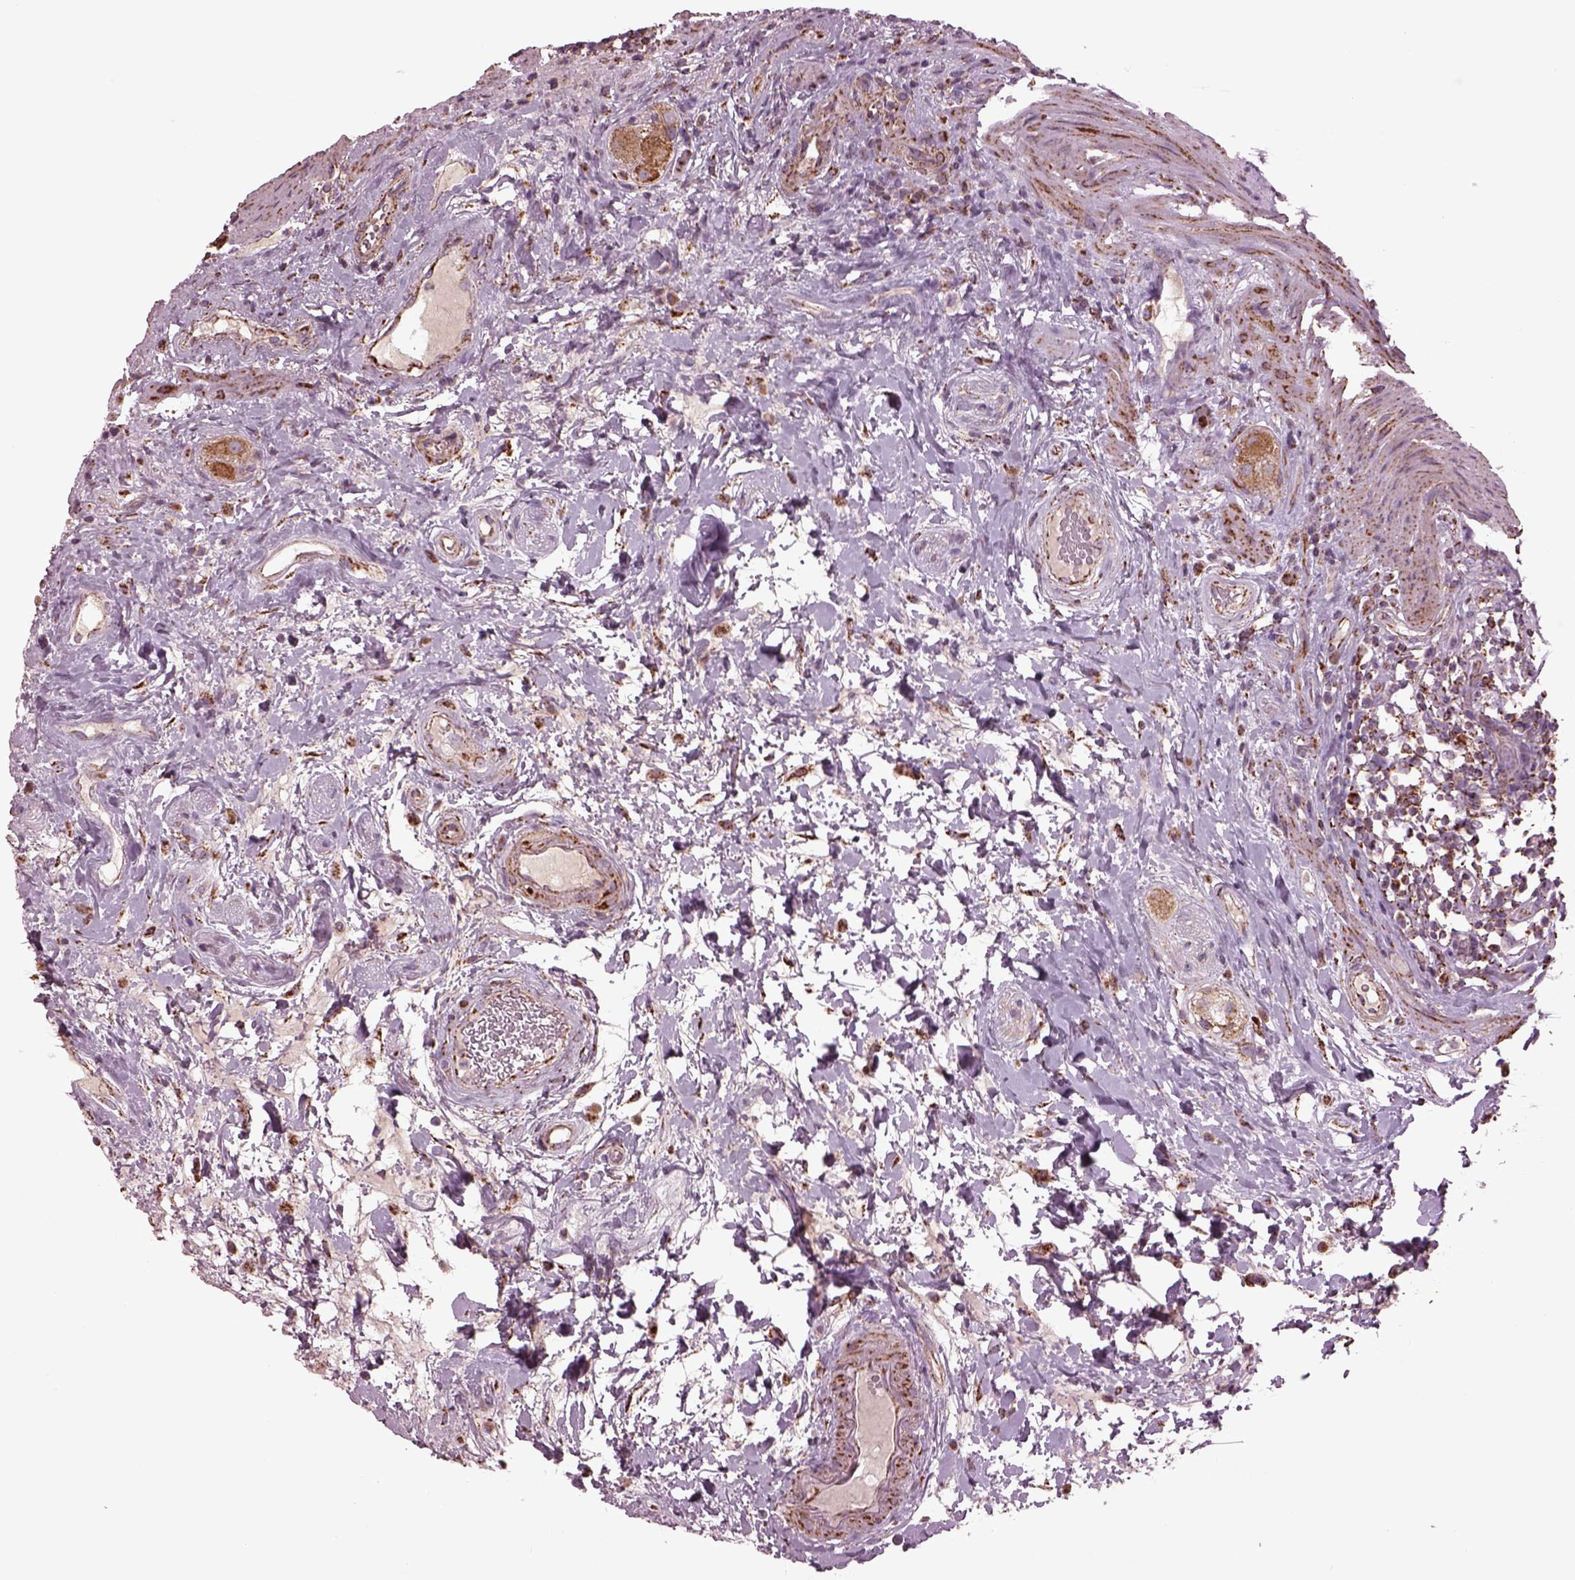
{"staining": {"intensity": "strong", "quantity": ">75%", "location": "cytoplasmic/membranous"}, "tissue": "rectum", "cell_type": "Glandular cells", "image_type": "normal", "snomed": [{"axis": "morphology", "description": "Normal tissue, NOS"}, {"axis": "topography", "description": "Rectum"}], "caption": "Immunohistochemical staining of unremarkable human rectum reveals strong cytoplasmic/membranous protein staining in about >75% of glandular cells.", "gene": "TMEM254", "patient": {"sex": "male", "age": 72}}